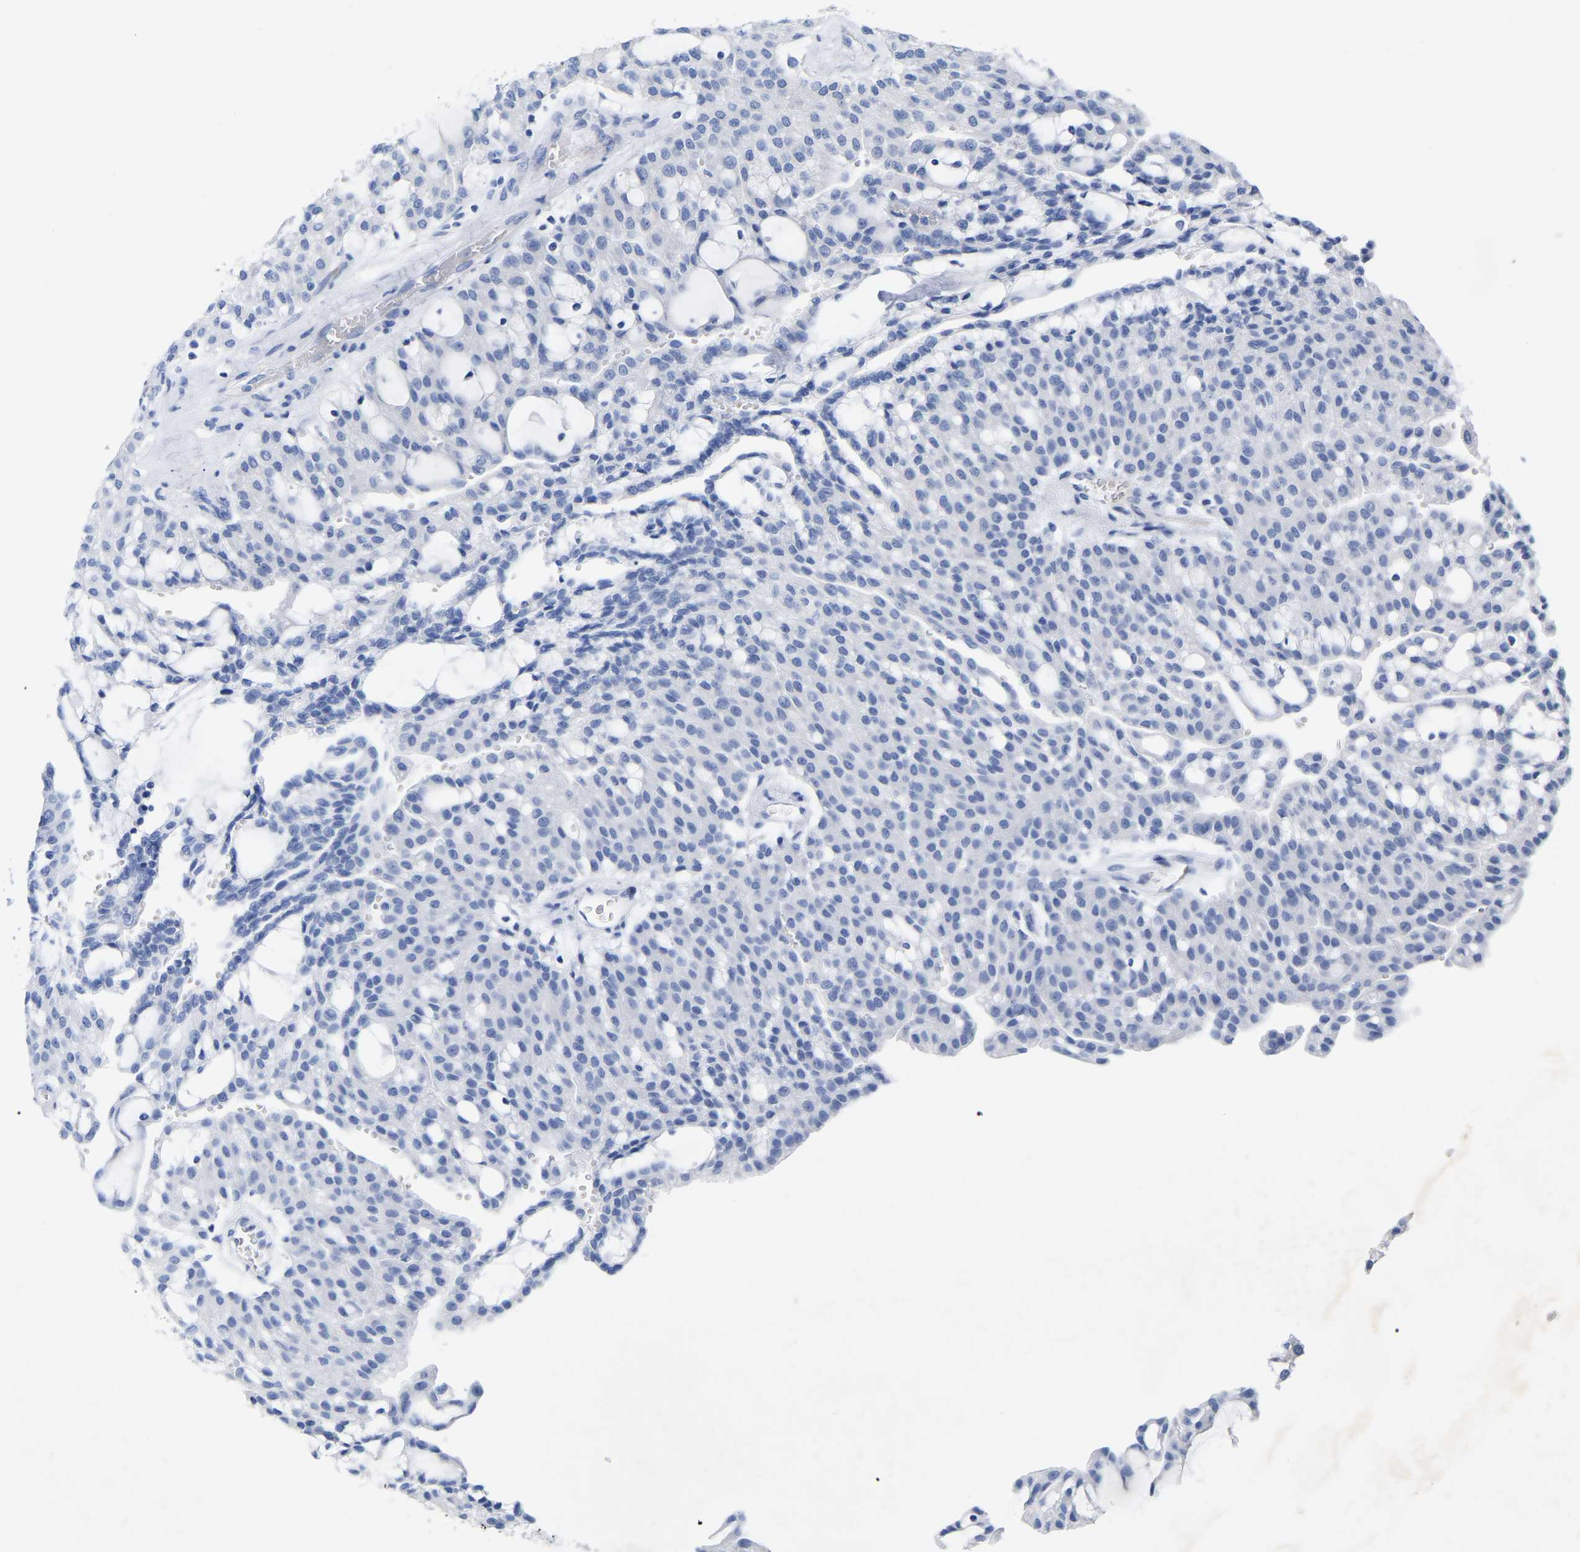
{"staining": {"intensity": "negative", "quantity": "none", "location": "none"}, "tissue": "renal cancer", "cell_type": "Tumor cells", "image_type": "cancer", "snomed": [{"axis": "morphology", "description": "Adenocarcinoma, NOS"}, {"axis": "topography", "description": "Kidney"}], "caption": "Immunohistochemistry of human renal adenocarcinoma displays no expression in tumor cells.", "gene": "HAPLN1", "patient": {"sex": "male", "age": 63}}